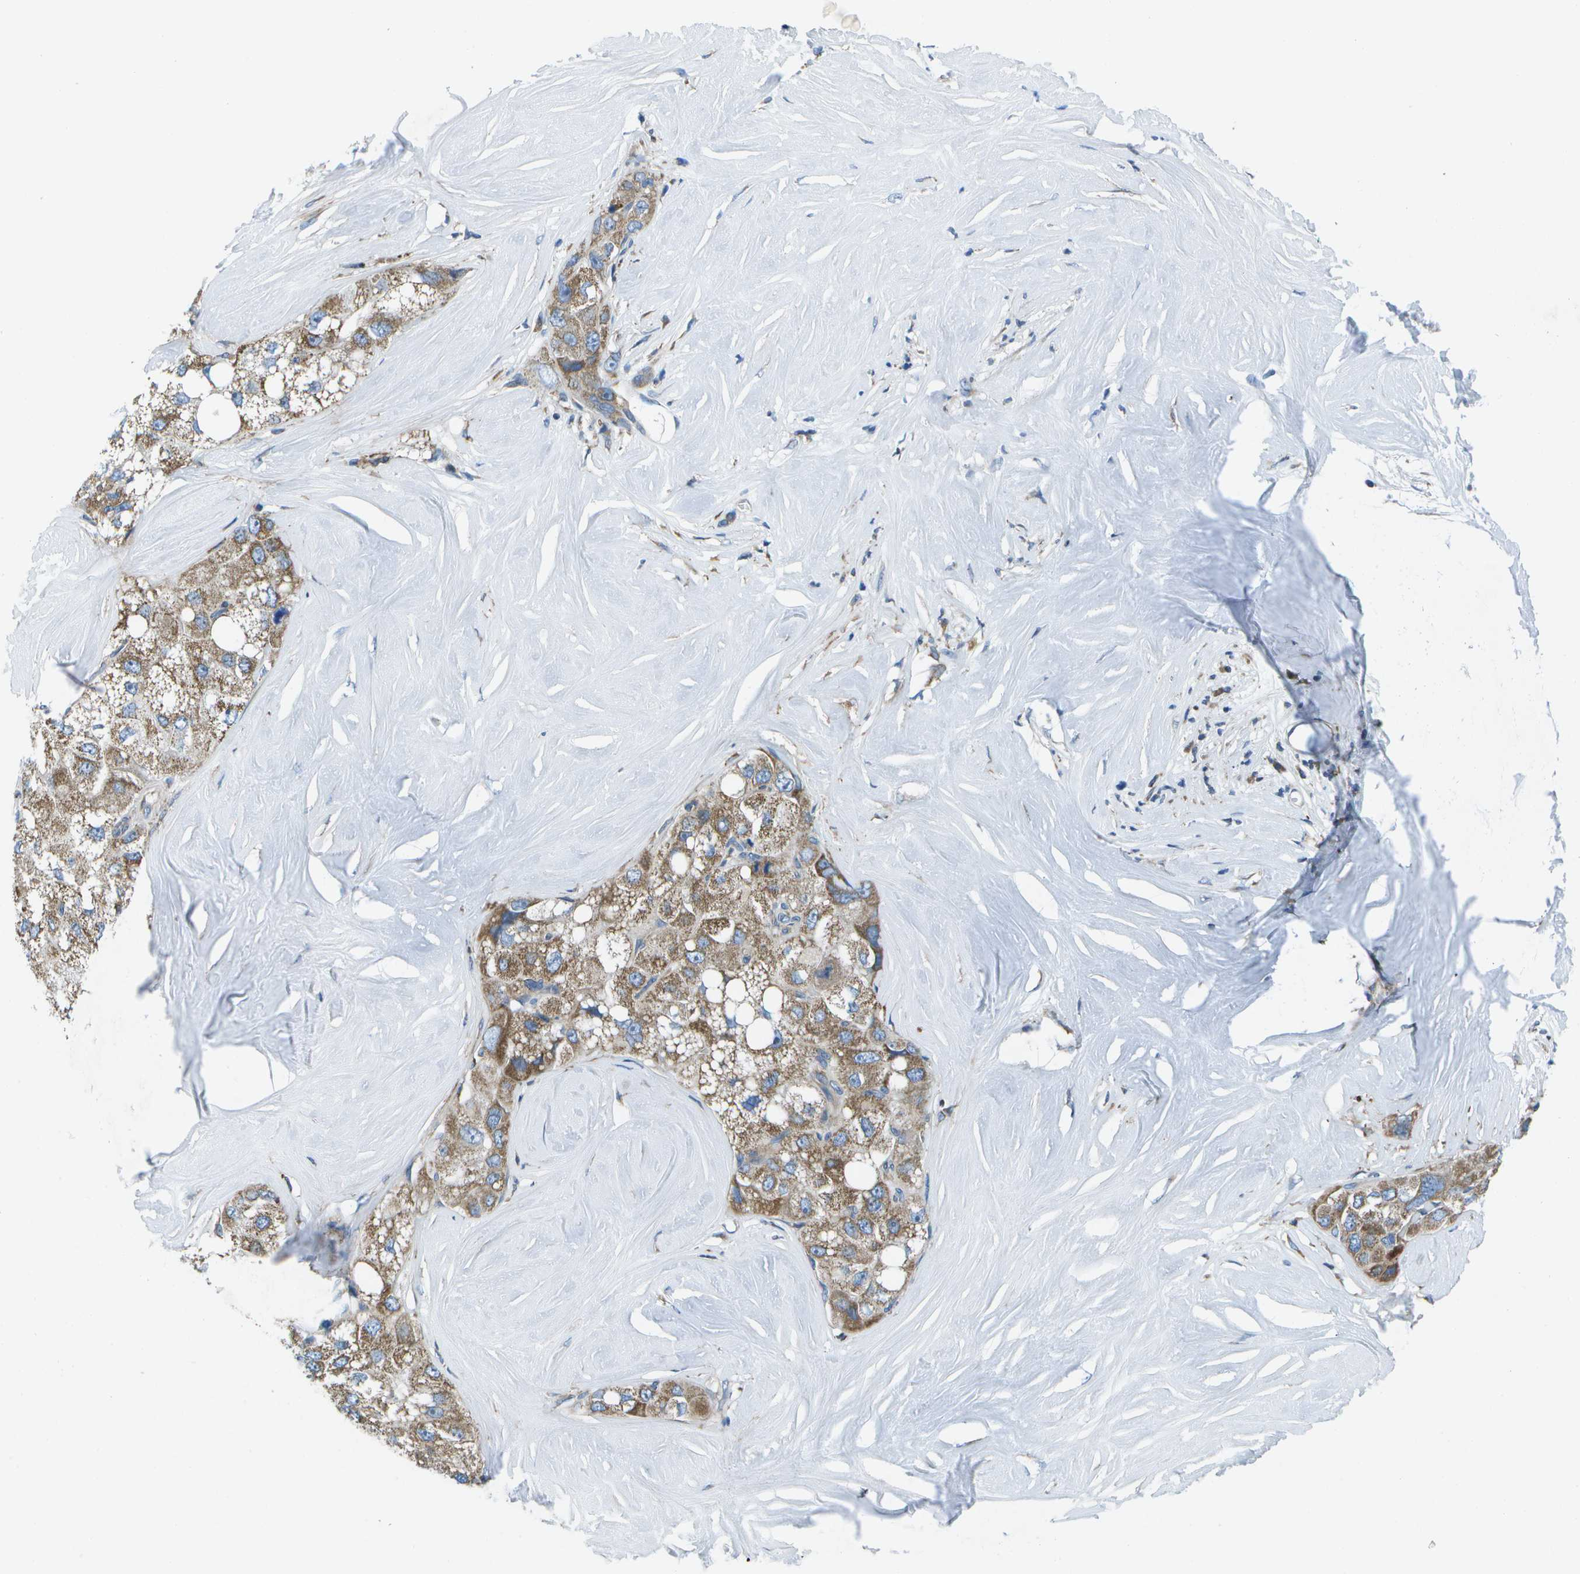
{"staining": {"intensity": "moderate", "quantity": ">75%", "location": "cytoplasmic/membranous"}, "tissue": "liver cancer", "cell_type": "Tumor cells", "image_type": "cancer", "snomed": [{"axis": "morphology", "description": "Carcinoma, Hepatocellular, NOS"}, {"axis": "topography", "description": "Liver"}], "caption": "A high-resolution image shows immunohistochemistry (IHC) staining of liver cancer (hepatocellular carcinoma), which reveals moderate cytoplasmic/membranous staining in about >75% of tumor cells.", "gene": "GDF5", "patient": {"sex": "male", "age": 80}}